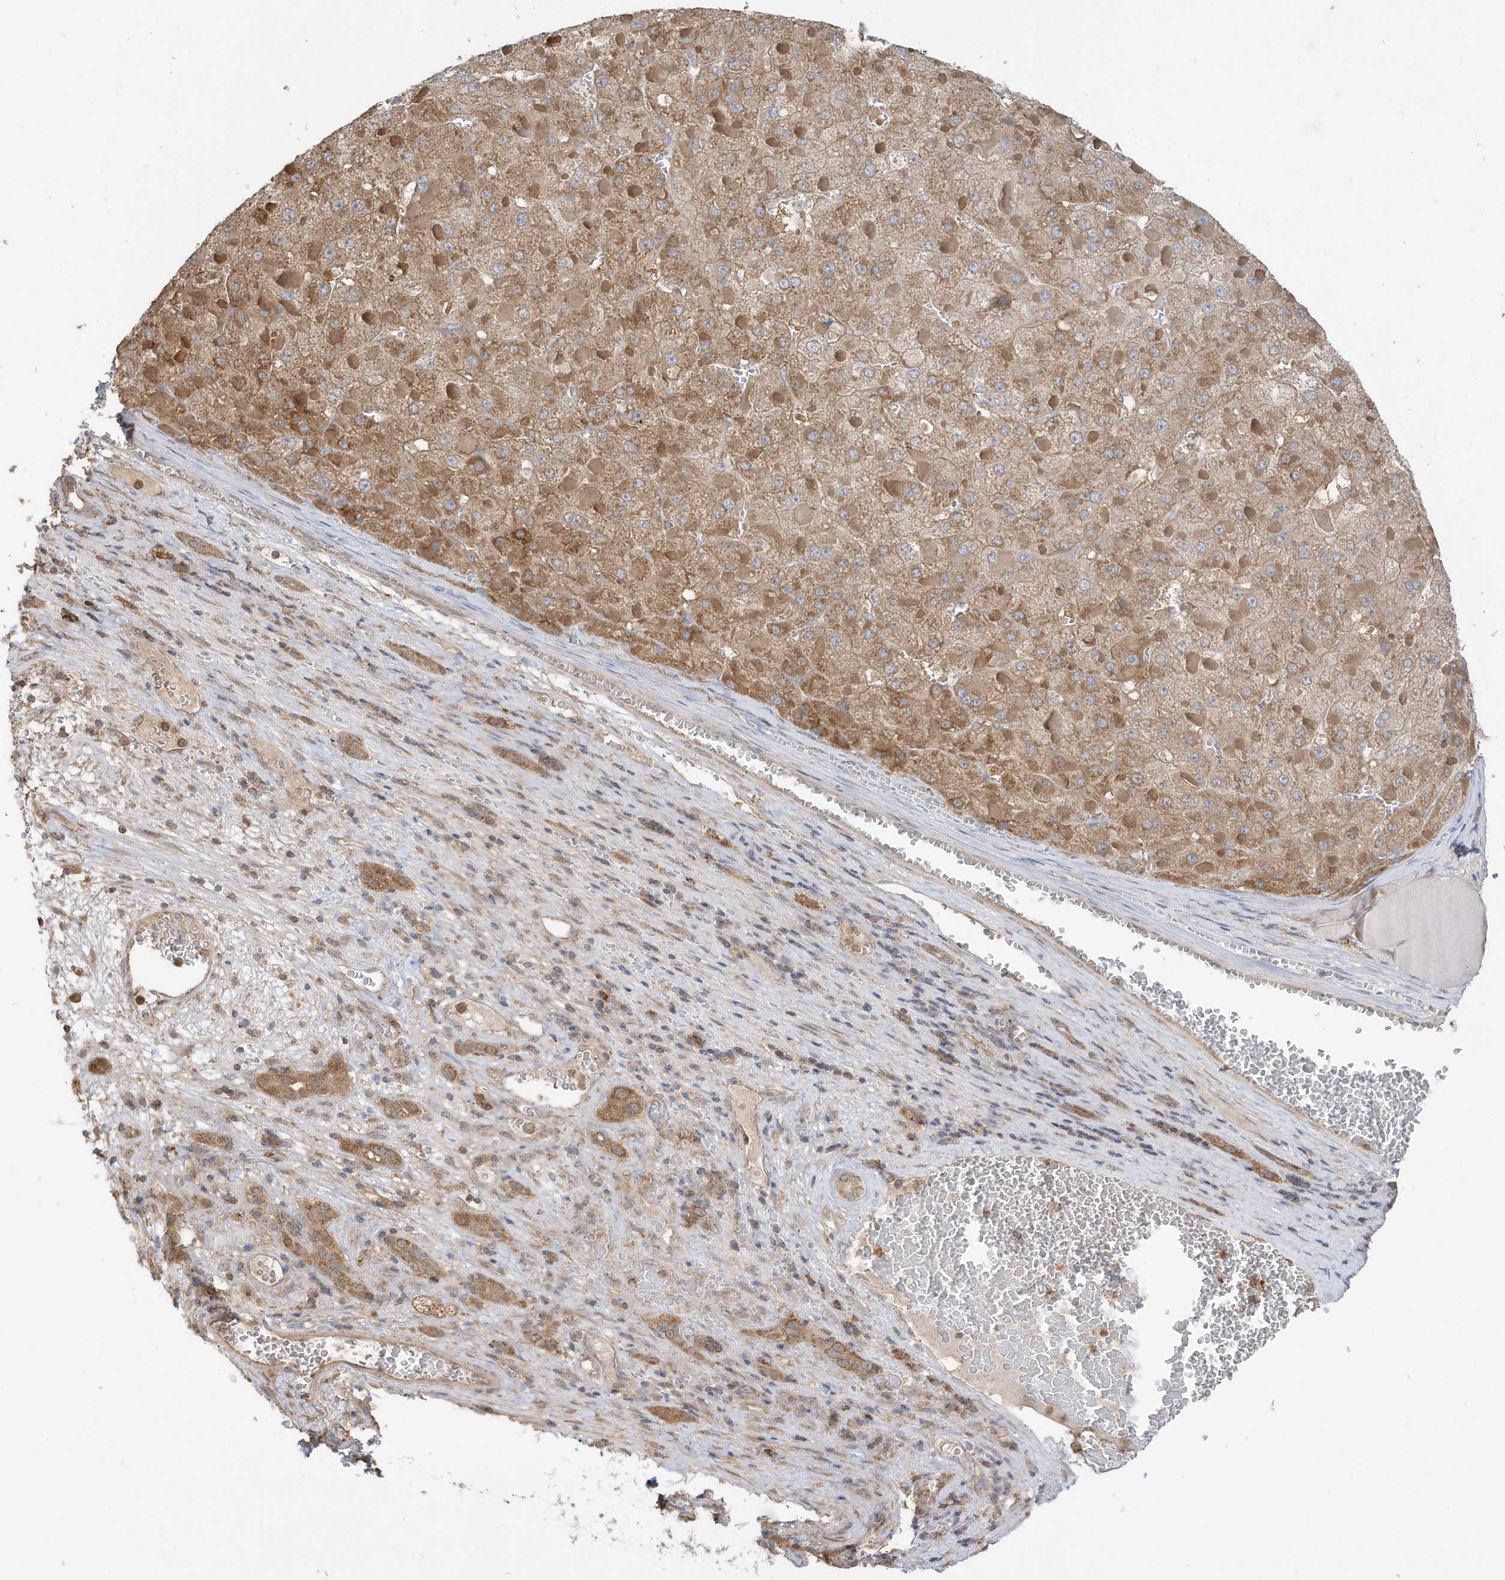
{"staining": {"intensity": "moderate", "quantity": ">75%", "location": "cytoplasmic/membranous"}, "tissue": "liver cancer", "cell_type": "Tumor cells", "image_type": "cancer", "snomed": [{"axis": "morphology", "description": "Carcinoma, Hepatocellular, NOS"}, {"axis": "topography", "description": "Liver"}], "caption": "This is a micrograph of immunohistochemistry staining of liver cancer, which shows moderate staining in the cytoplasmic/membranous of tumor cells.", "gene": "AZI2", "patient": {"sex": "female", "age": 73}}